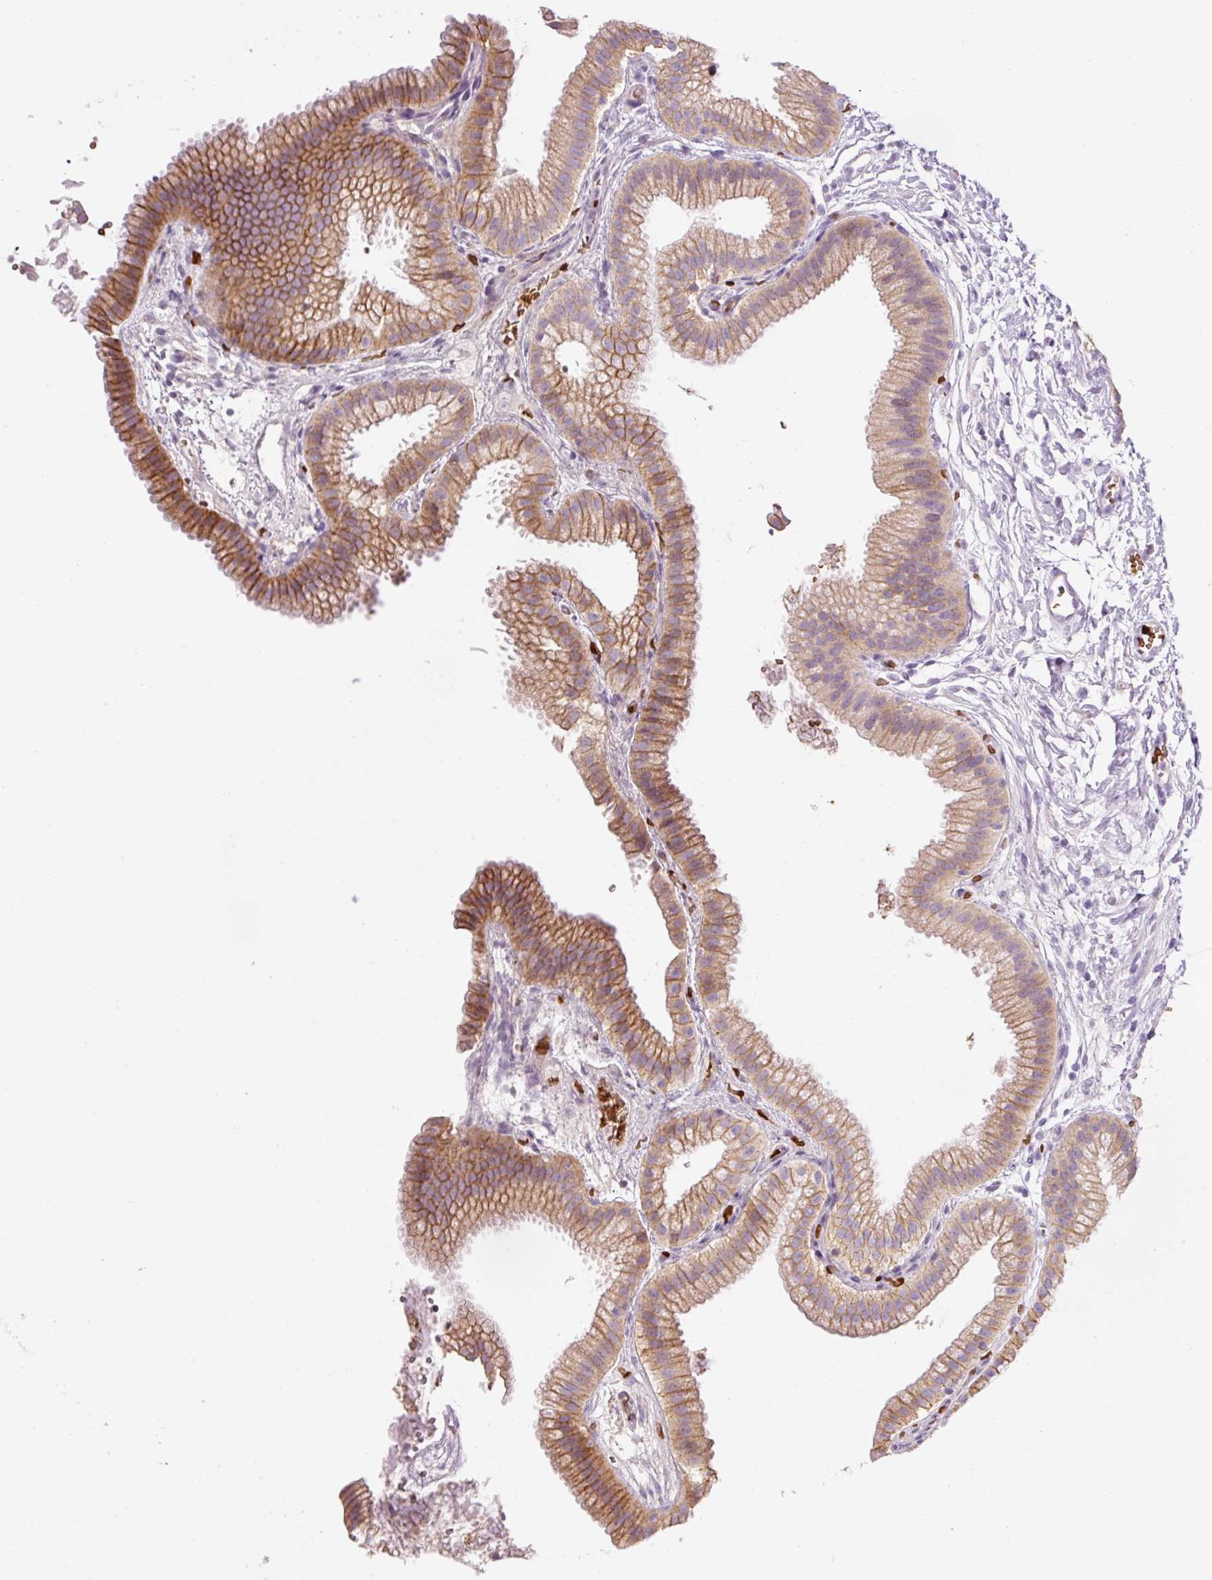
{"staining": {"intensity": "strong", "quantity": "25%-75%", "location": "cytoplasmic/membranous"}, "tissue": "gallbladder", "cell_type": "Glandular cells", "image_type": "normal", "snomed": [{"axis": "morphology", "description": "Normal tissue, NOS"}, {"axis": "topography", "description": "Gallbladder"}], "caption": "Strong cytoplasmic/membranous protein positivity is present in approximately 25%-75% of glandular cells in gallbladder.", "gene": "DHRS11", "patient": {"sex": "female", "age": 63}}